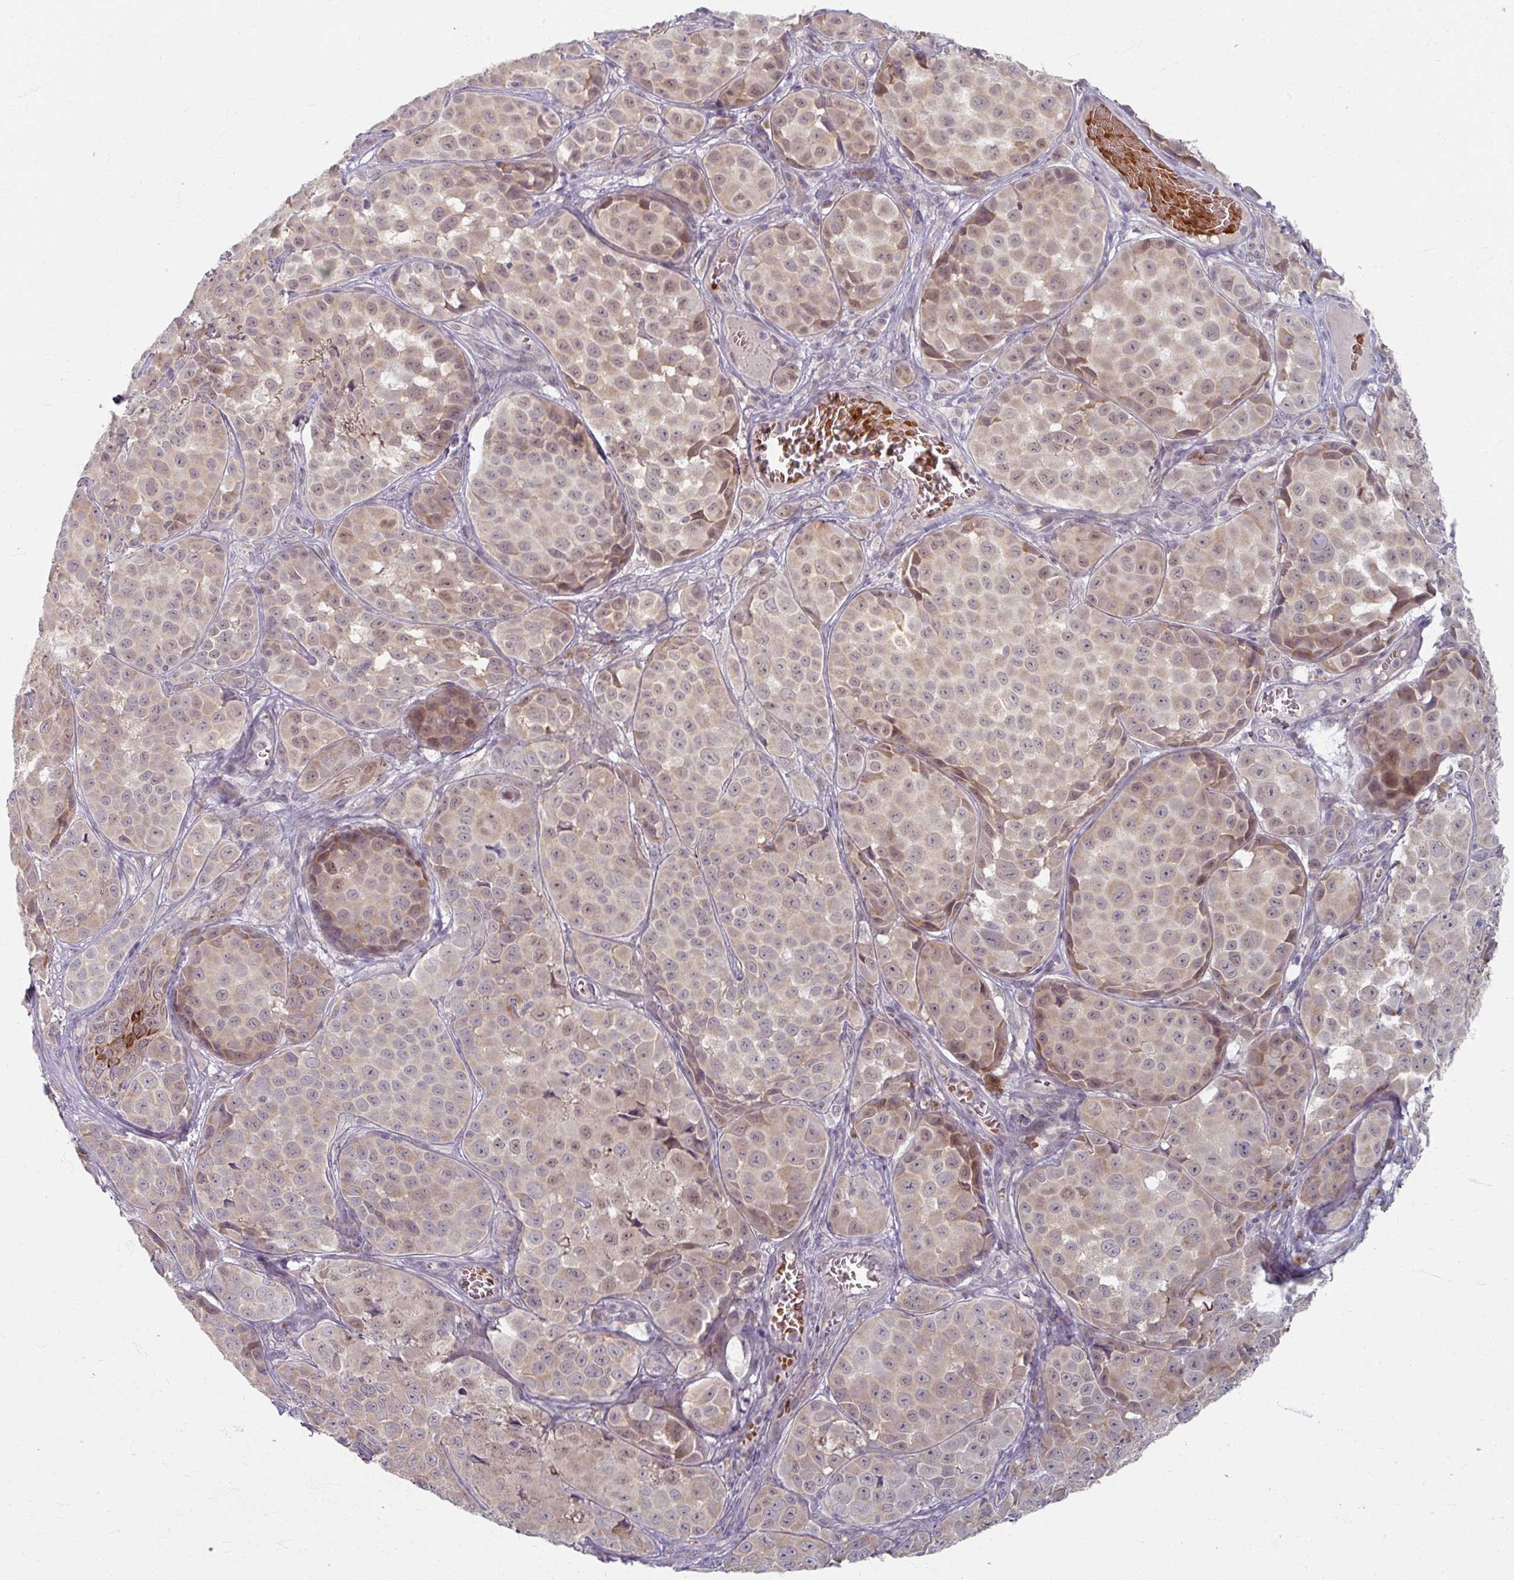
{"staining": {"intensity": "weak", "quantity": ">75%", "location": "cytoplasmic/membranous"}, "tissue": "melanoma", "cell_type": "Tumor cells", "image_type": "cancer", "snomed": [{"axis": "morphology", "description": "Malignant melanoma, NOS"}, {"axis": "topography", "description": "Skin"}], "caption": "About >75% of tumor cells in human malignant melanoma display weak cytoplasmic/membranous protein staining as visualized by brown immunohistochemical staining.", "gene": "KMT5C", "patient": {"sex": "male", "age": 64}}